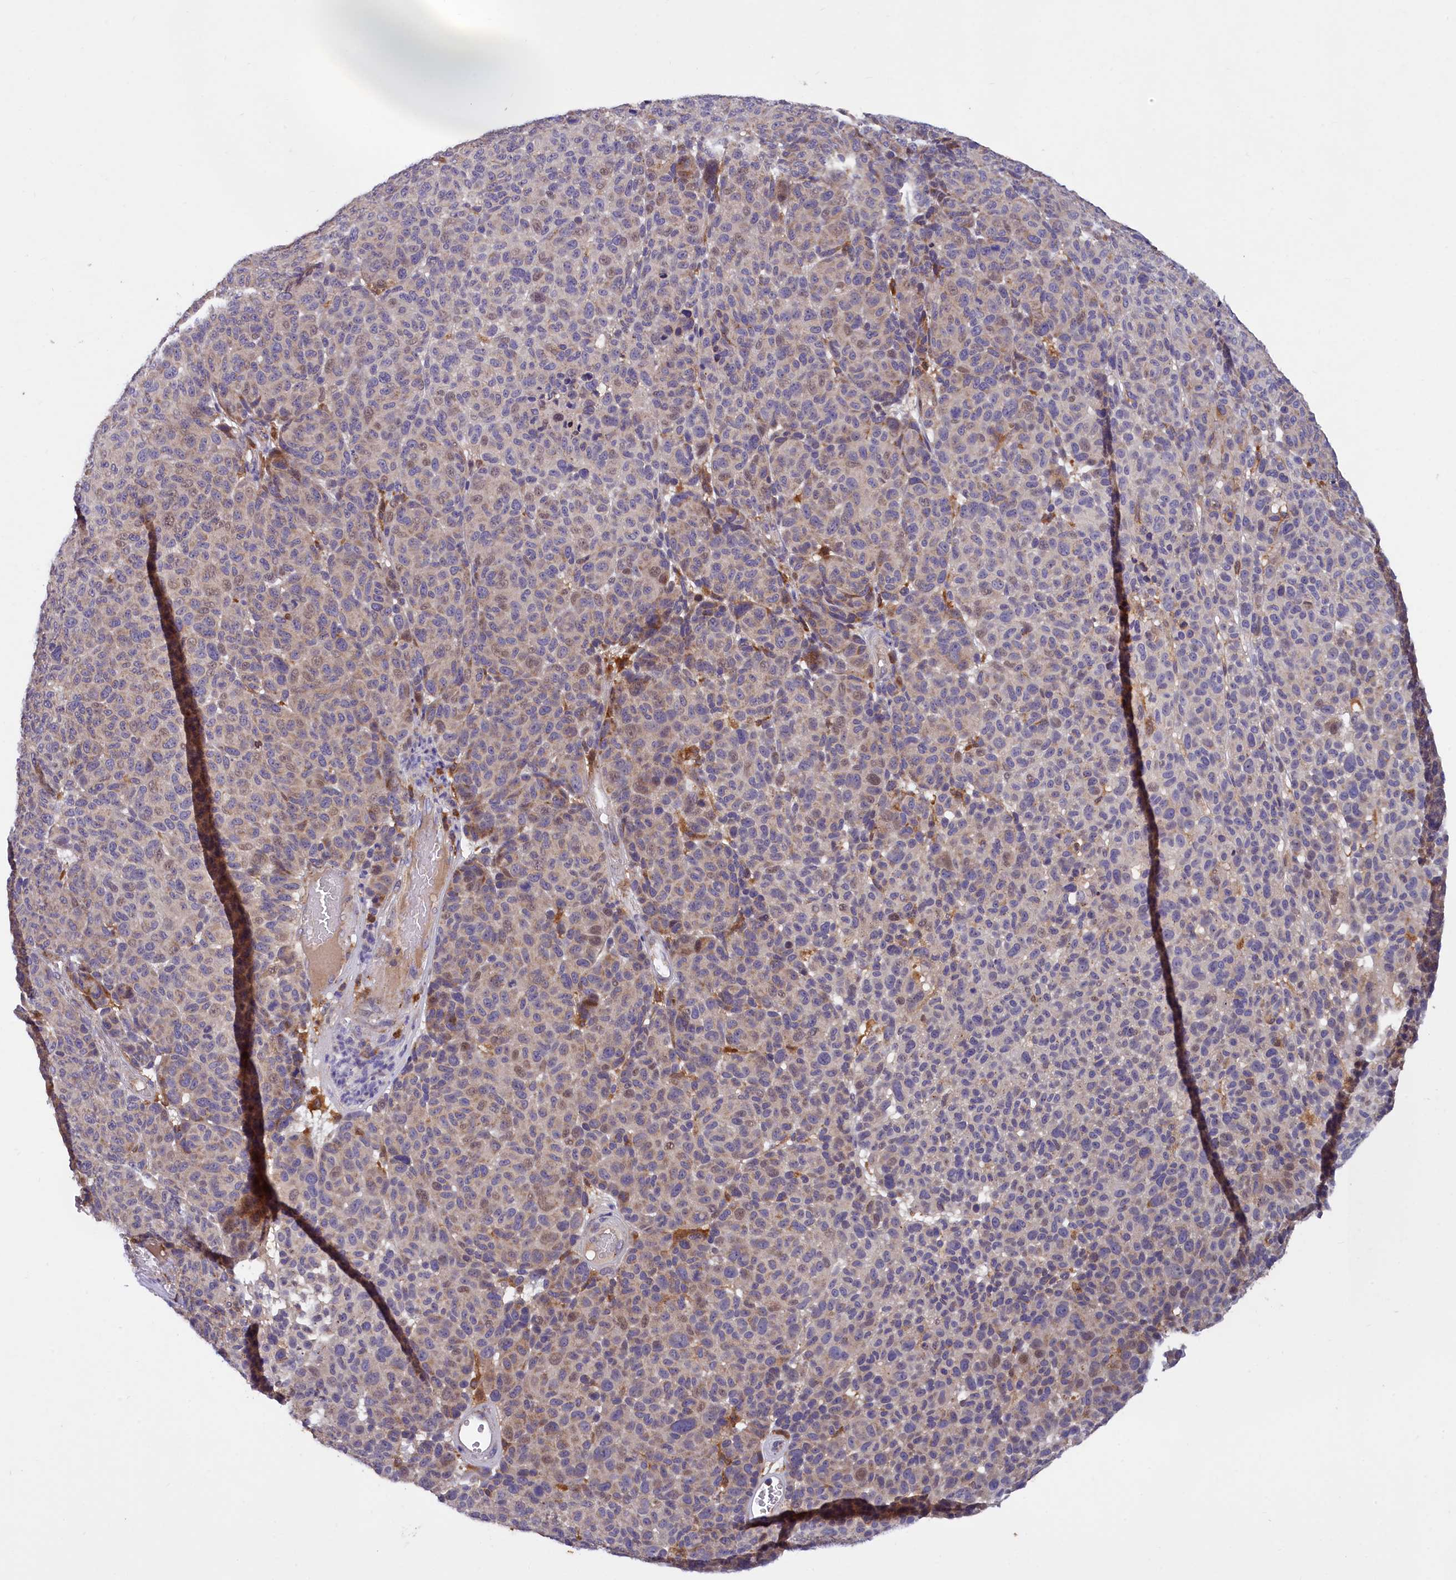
{"staining": {"intensity": "weak", "quantity": "<25%", "location": "cytoplasmic/membranous"}, "tissue": "melanoma", "cell_type": "Tumor cells", "image_type": "cancer", "snomed": [{"axis": "morphology", "description": "Malignant melanoma, NOS"}, {"axis": "topography", "description": "Skin"}], "caption": "This is an IHC histopathology image of melanoma. There is no staining in tumor cells.", "gene": "NAIP", "patient": {"sex": "male", "age": 49}}